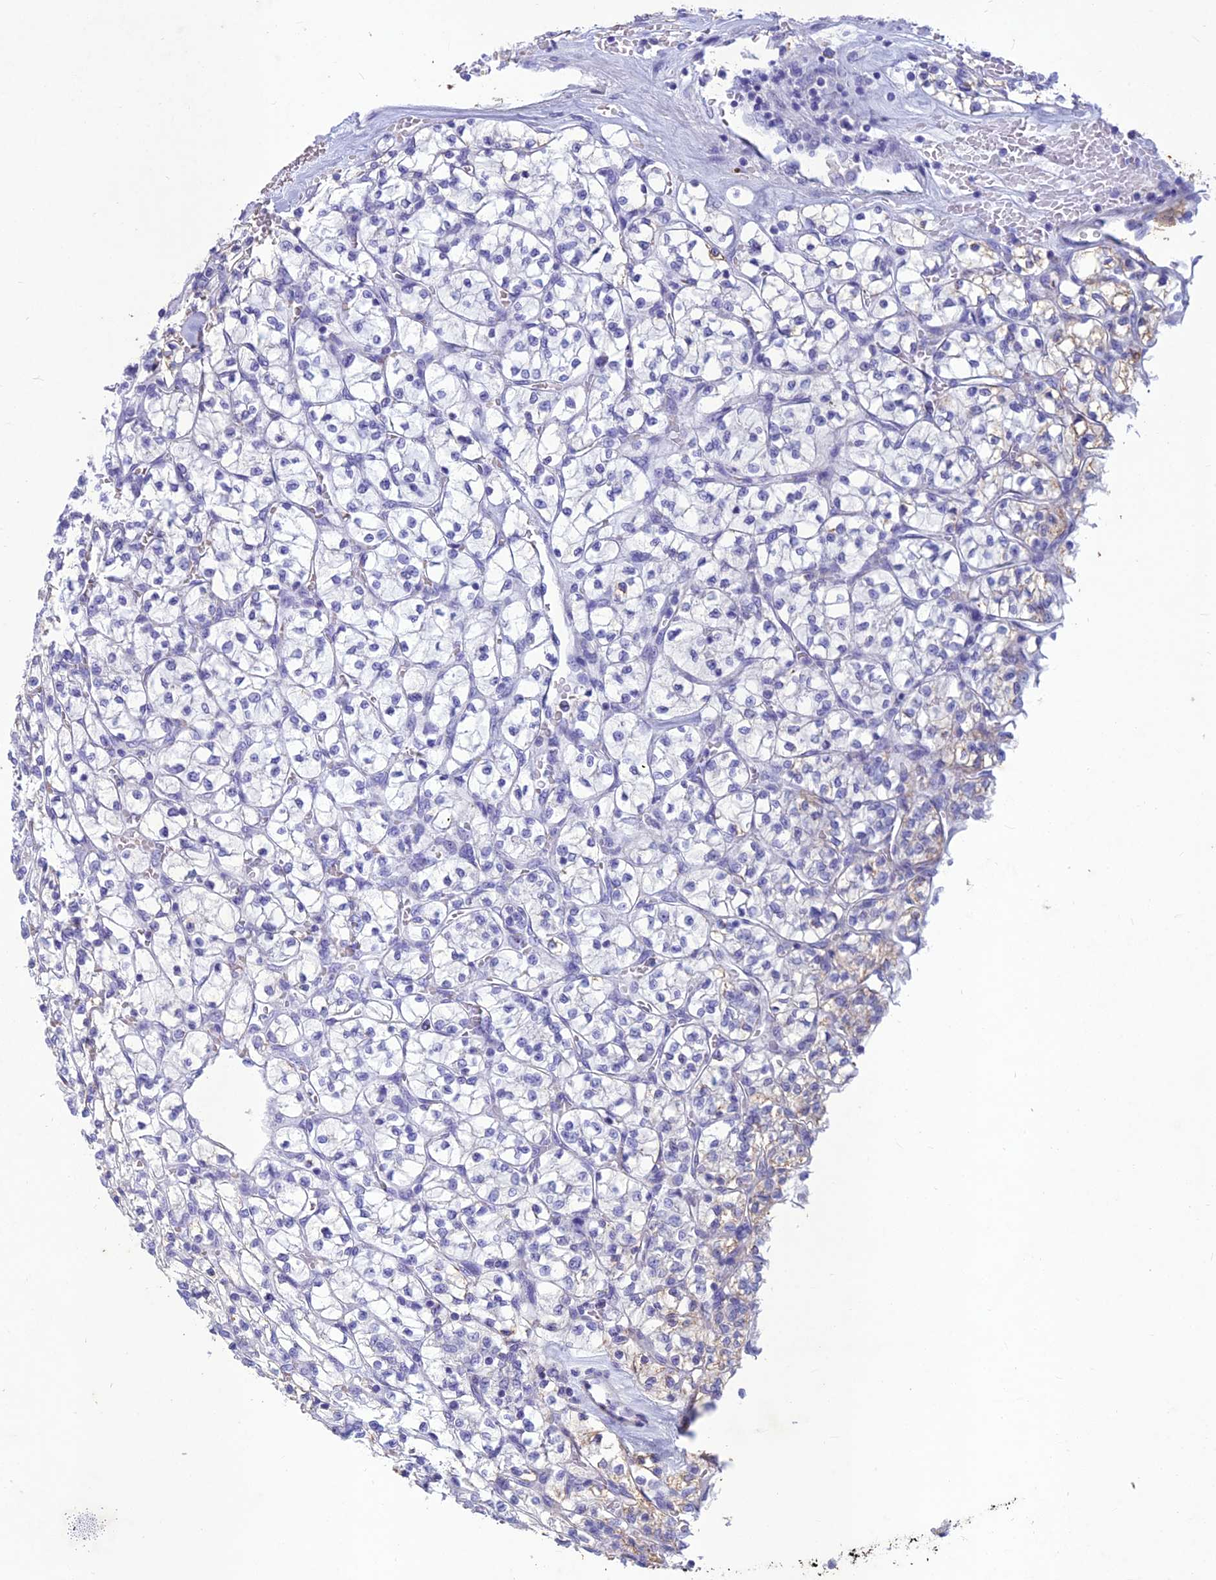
{"staining": {"intensity": "negative", "quantity": "none", "location": "none"}, "tissue": "renal cancer", "cell_type": "Tumor cells", "image_type": "cancer", "snomed": [{"axis": "morphology", "description": "Adenocarcinoma, NOS"}, {"axis": "topography", "description": "Kidney"}], "caption": "Immunohistochemical staining of renal adenocarcinoma exhibits no significant positivity in tumor cells.", "gene": "IFT172", "patient": {"sex": "female", "age": 64}}